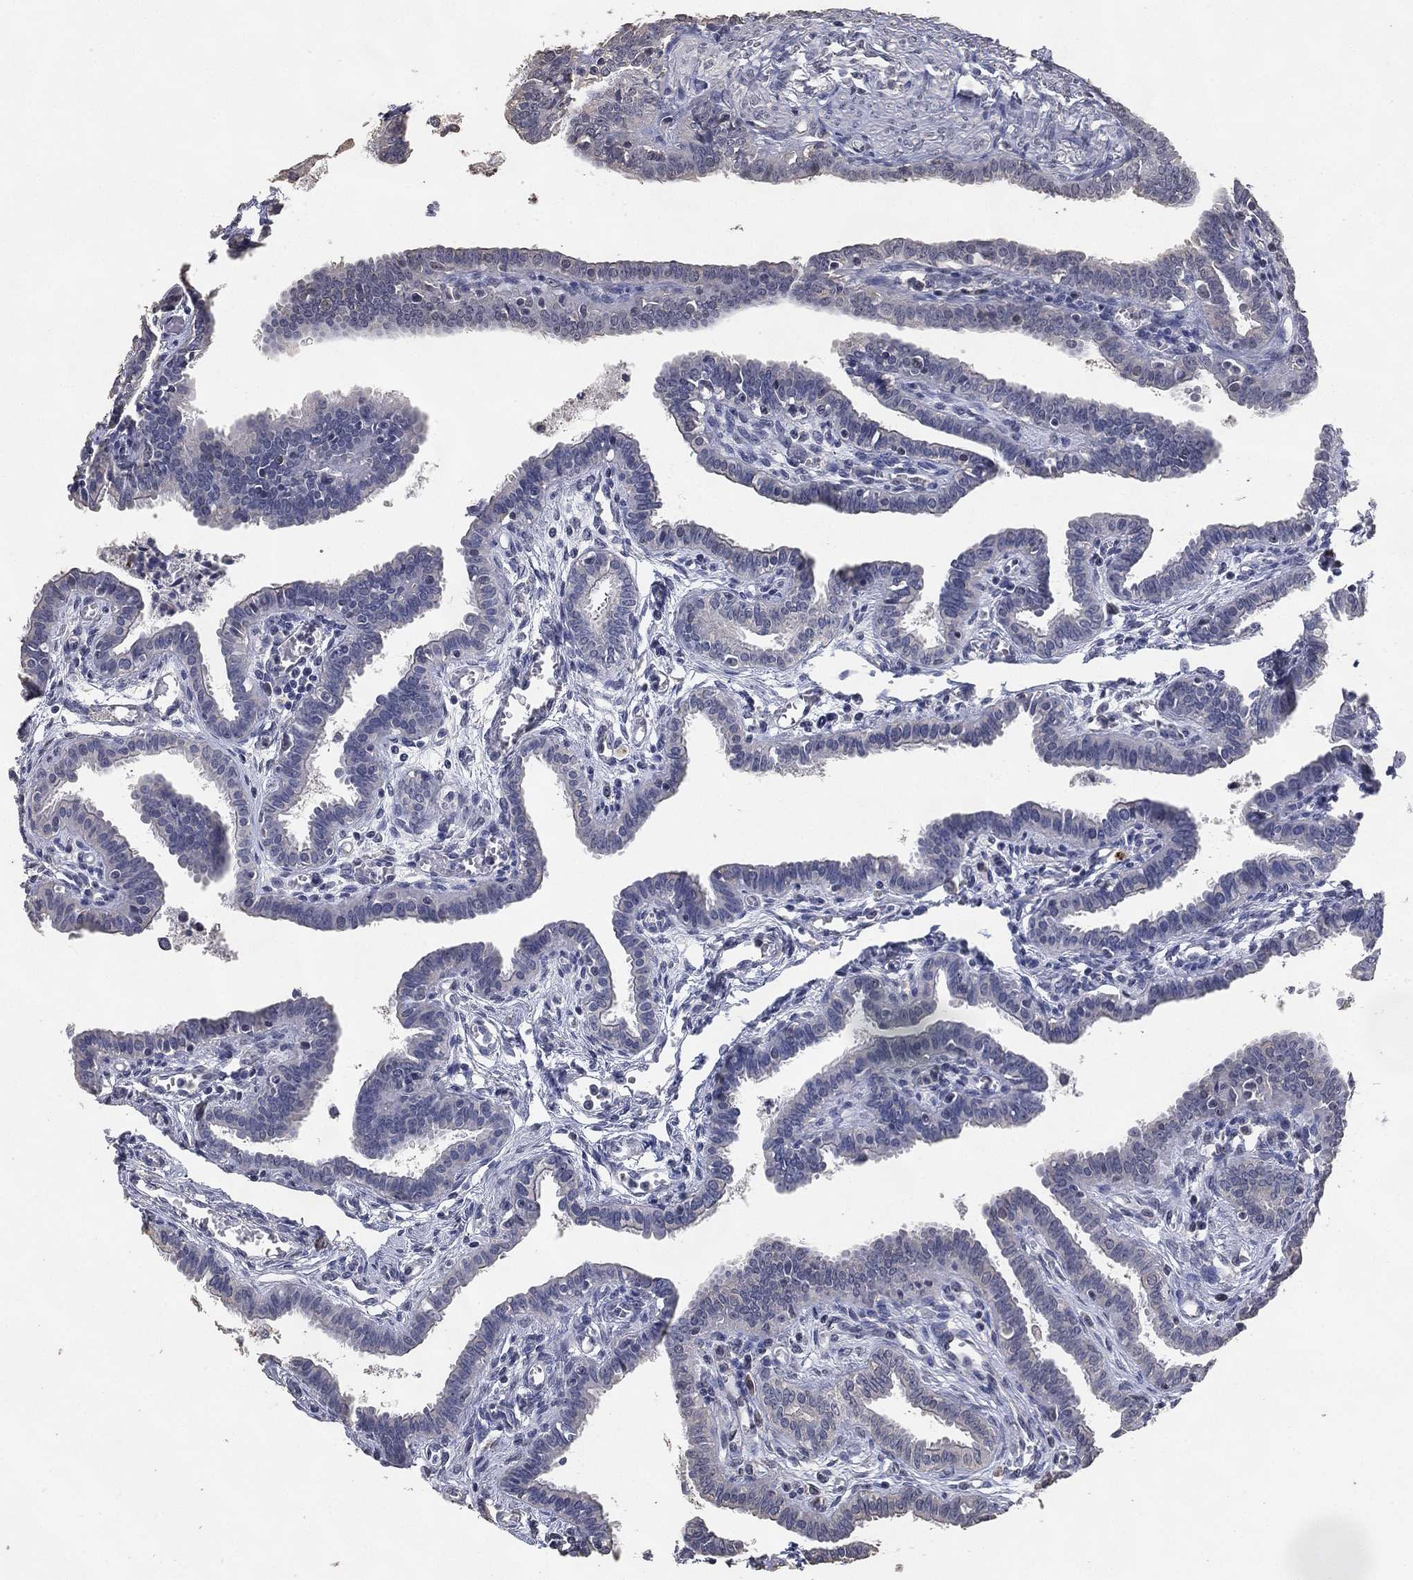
{"staining": {"intensity": "negative", "quantity": "none", "location": "none"}, "tissue": "fallopian tube", "cell_type": "Glandular cells", "image_type": "normal", "snomed": [{"axis": "morphology", "description": "Normal tissue, NOS"}, {"axis": "morphology", "description": "Carcinoma, endometroid"}, {"axis": "topography", "description": "Fallopian tube"}, {"axis": "topography", "description": "Ovary"}], "caption": "Glandular cells are negative for protein expression in benign human fallopian tube. The staining was performed using DAB (3,3'-diaminobenzidine) to visualize the protein expression in brown, while the nuclei were stained in blue with hematoxylin (Magnification: 20x).", "gene": "DSG1", "patient": {"sex": "female", "age": 42}}